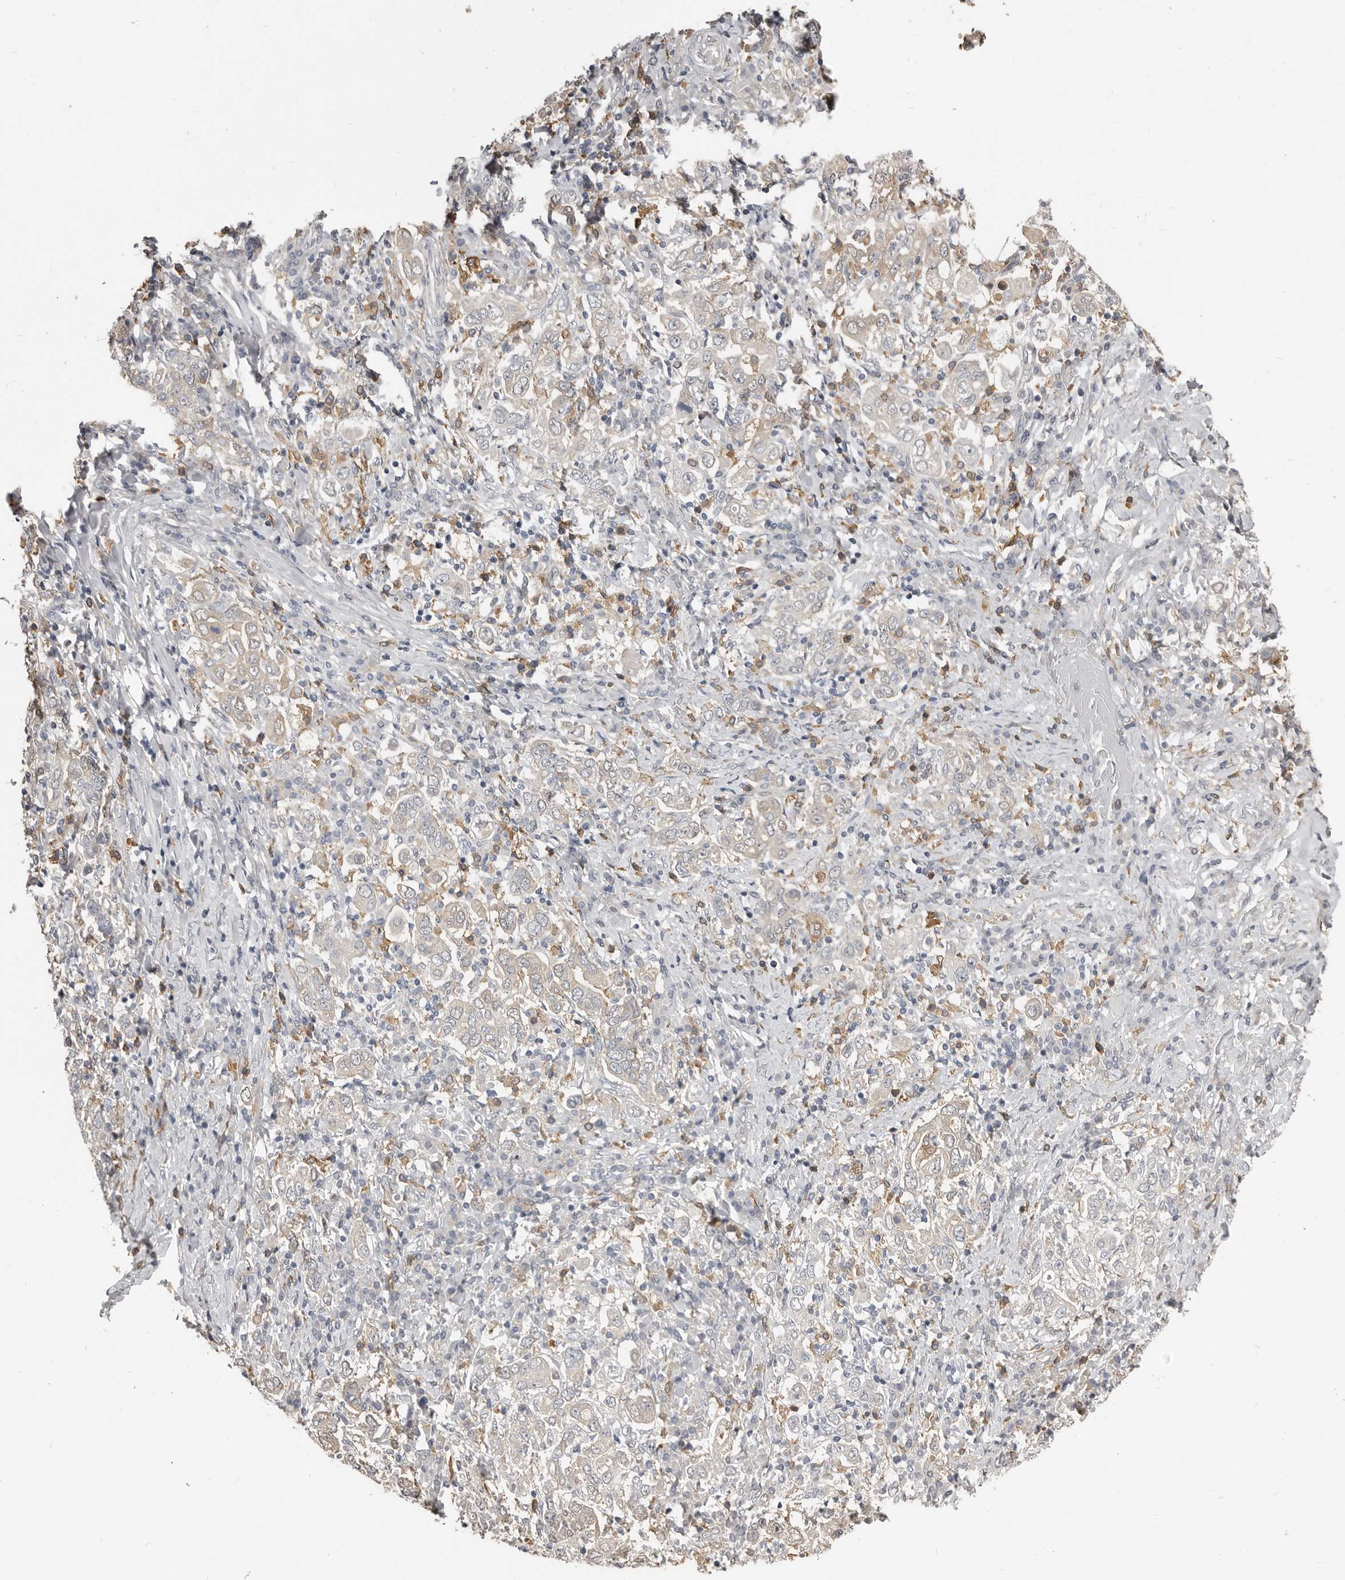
{"staining": {"intensity": "weak", "quantity": "<25%", "location": "cytoplasmic/membranous"}, "tissue": "stomach cancer", "cell_type": "Tumor cells", "image_type": "cancer", "snomed": [{"axis": "morphology", "description": "Adenocarcinoma, NOS"}, {"axis": "topography", "description": "Stomach, upper"}], "caption": "Immunohistochemistry (IHC) photomicrograph of stomach cancer (adenocarcinoma) stained for a protein (brown), which shows no expression in tumor cells.", "gene": "KCNJ8", "patient": {"sex": "male", "age": 62}}